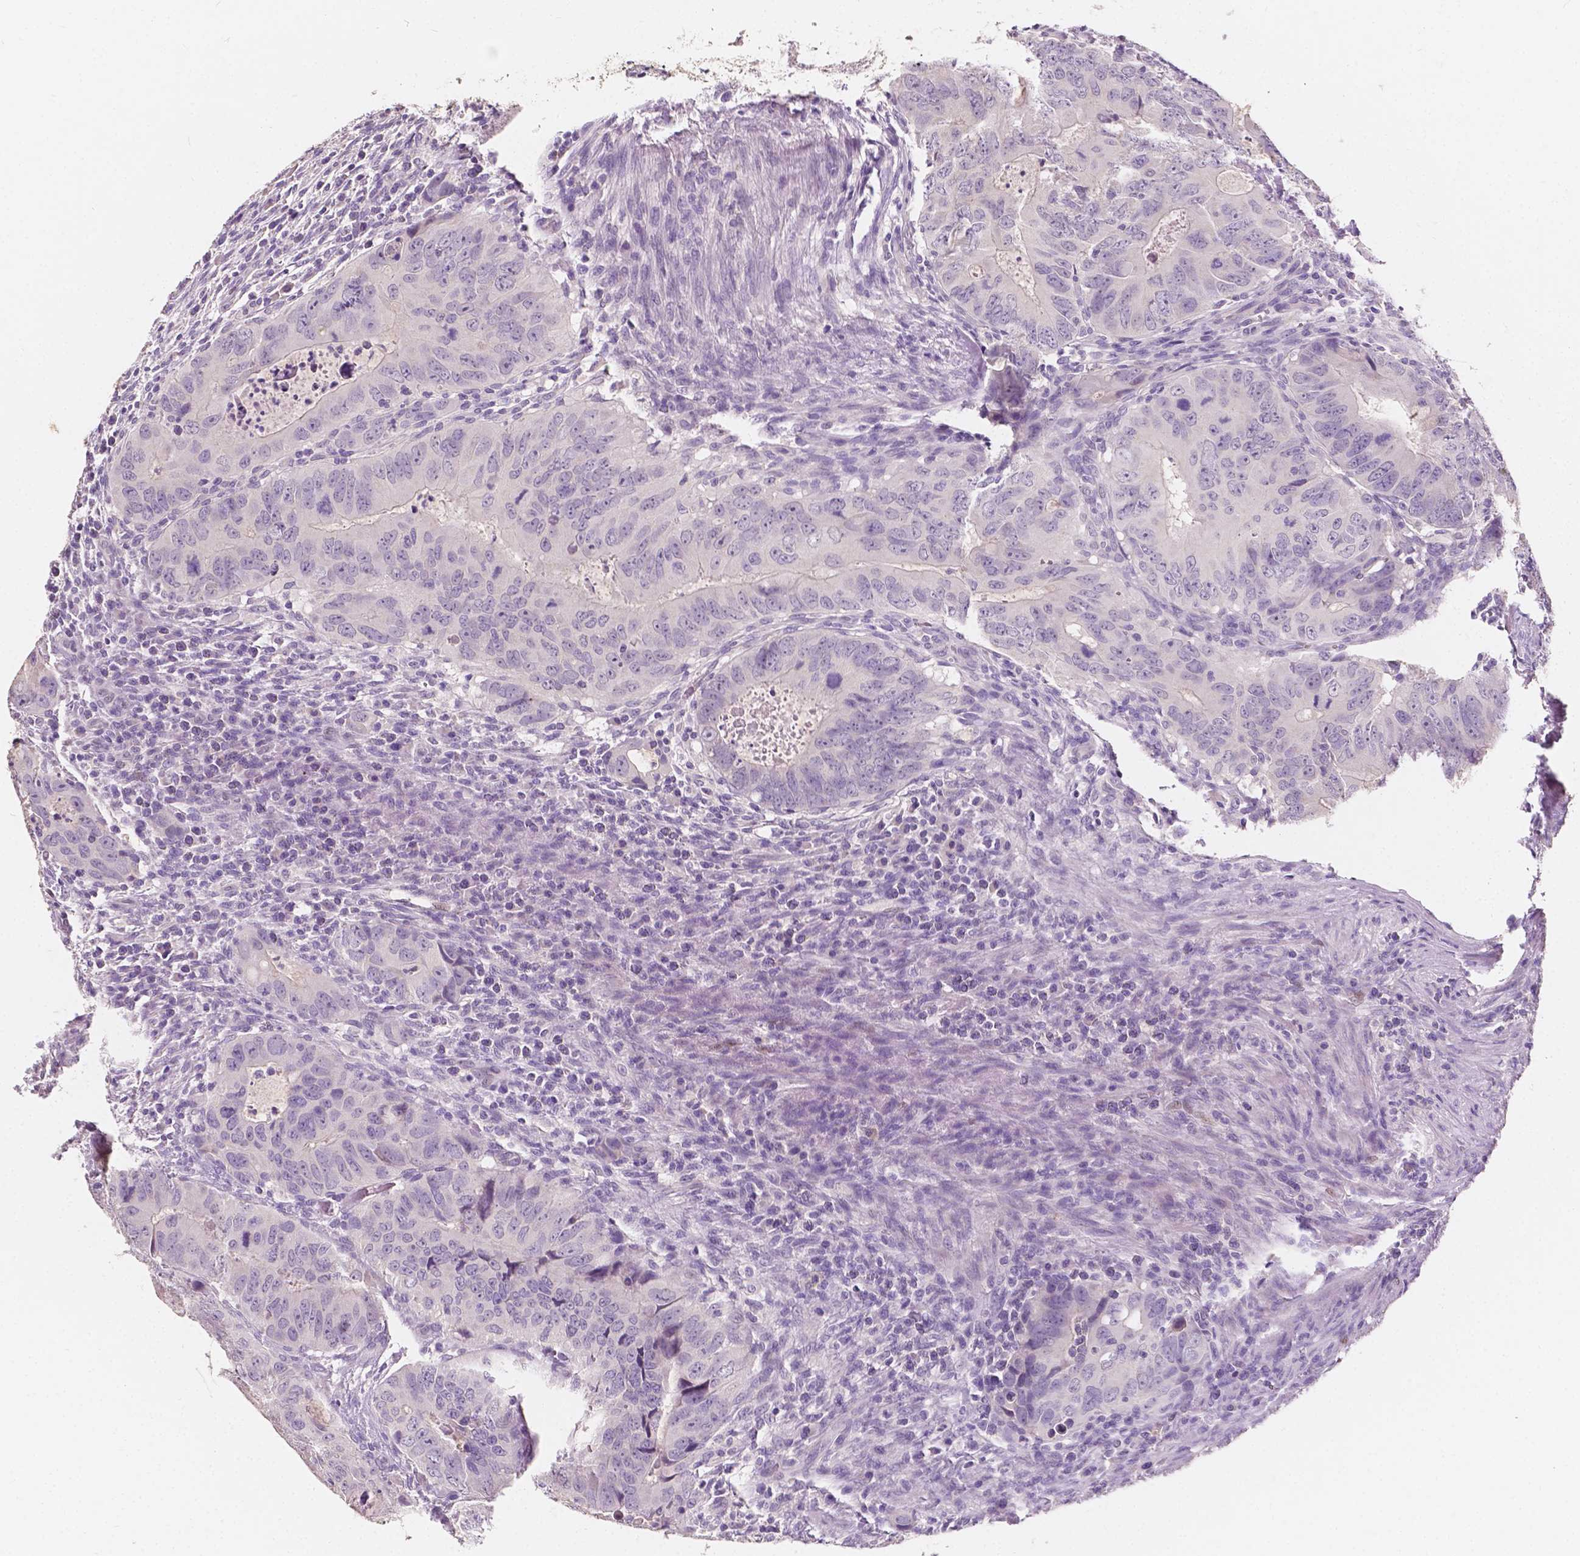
{"staining": {"intensity": "negative", "quantity": "none", "location": "none"}, "tissue": "colorectal cancer", "cell_type": "Tumor cells", "image_type": "cancer", "snomed": [{"axis": "morphology", "description": "Adenocarcinoma, NOS"}, {"axis": "topography", "description": "Colon"}], "caption": "A high-resolution histopathology image shows IHC staining of colorectal adenocarcinoma, which reveals no significant positivity in tumor cells.", "gene": "TAL1", "patient": {"sex": "male", "age": 79}}